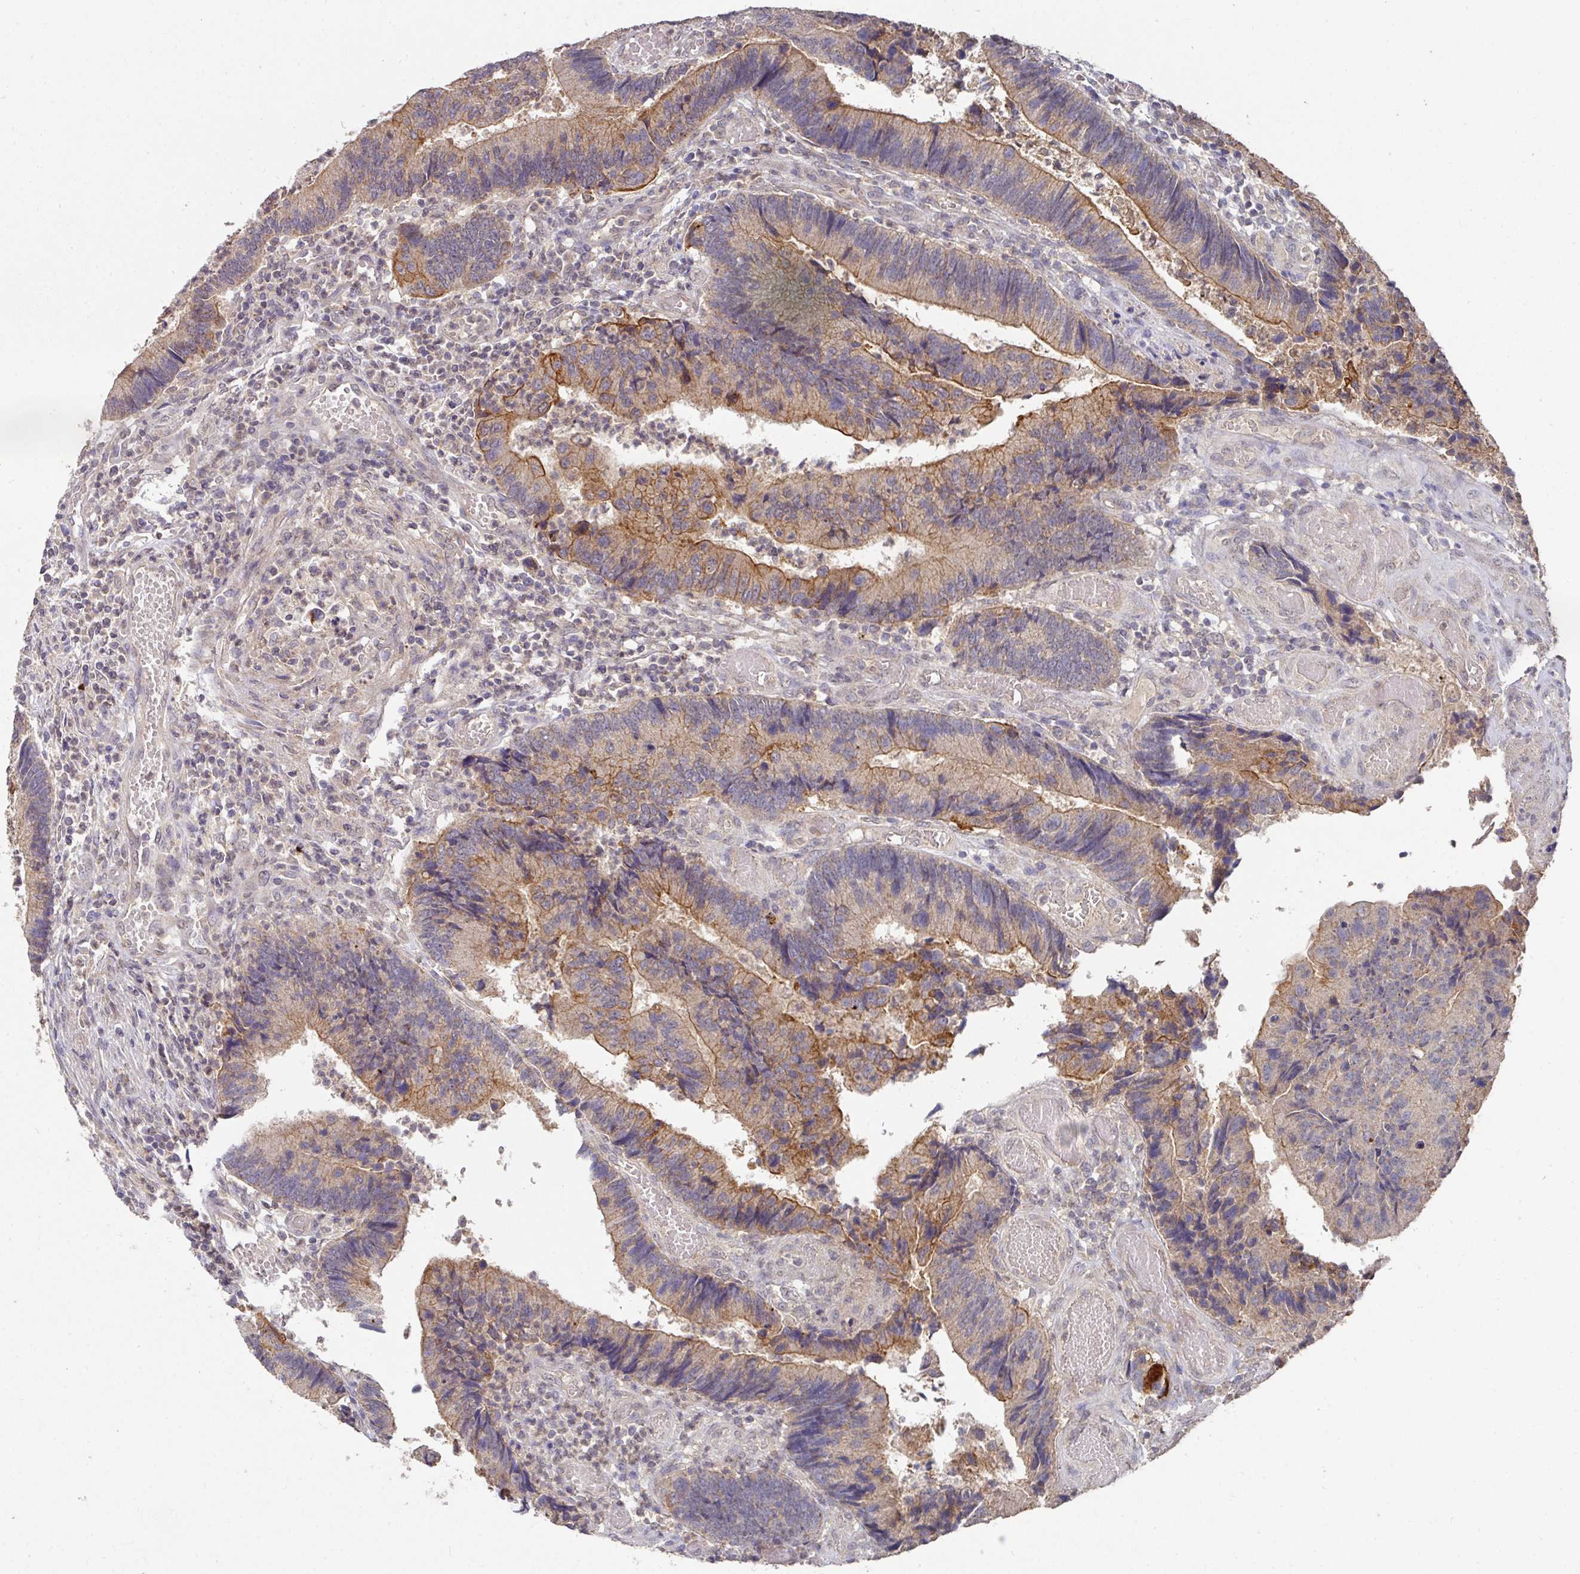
{"staining": {"intensity": "moderate", "quantity": "25%-75%", "location": "cytoplasmic/membranous"}, "tissue": "colorectal cancer", "cell_type": "Tumor cells", "image_type": "cancer", "snomed": [{"axis": "morphology", "description": "Adenocarcinoma, NOS"}, {"axis": "topography", "description": "Colon"}], "caption": "Brown immunohistochemical staining in human colorectal cancer (adenocarcinoma) demonstrates moderate cytoplasmic/membranous expression in approximately 25%-75% of tumor cells. (DAB = brown stain, brightfield microscopy at high magnification).", "gene": "EXTL3", "patient": {"sex": "female", "age": 67}}